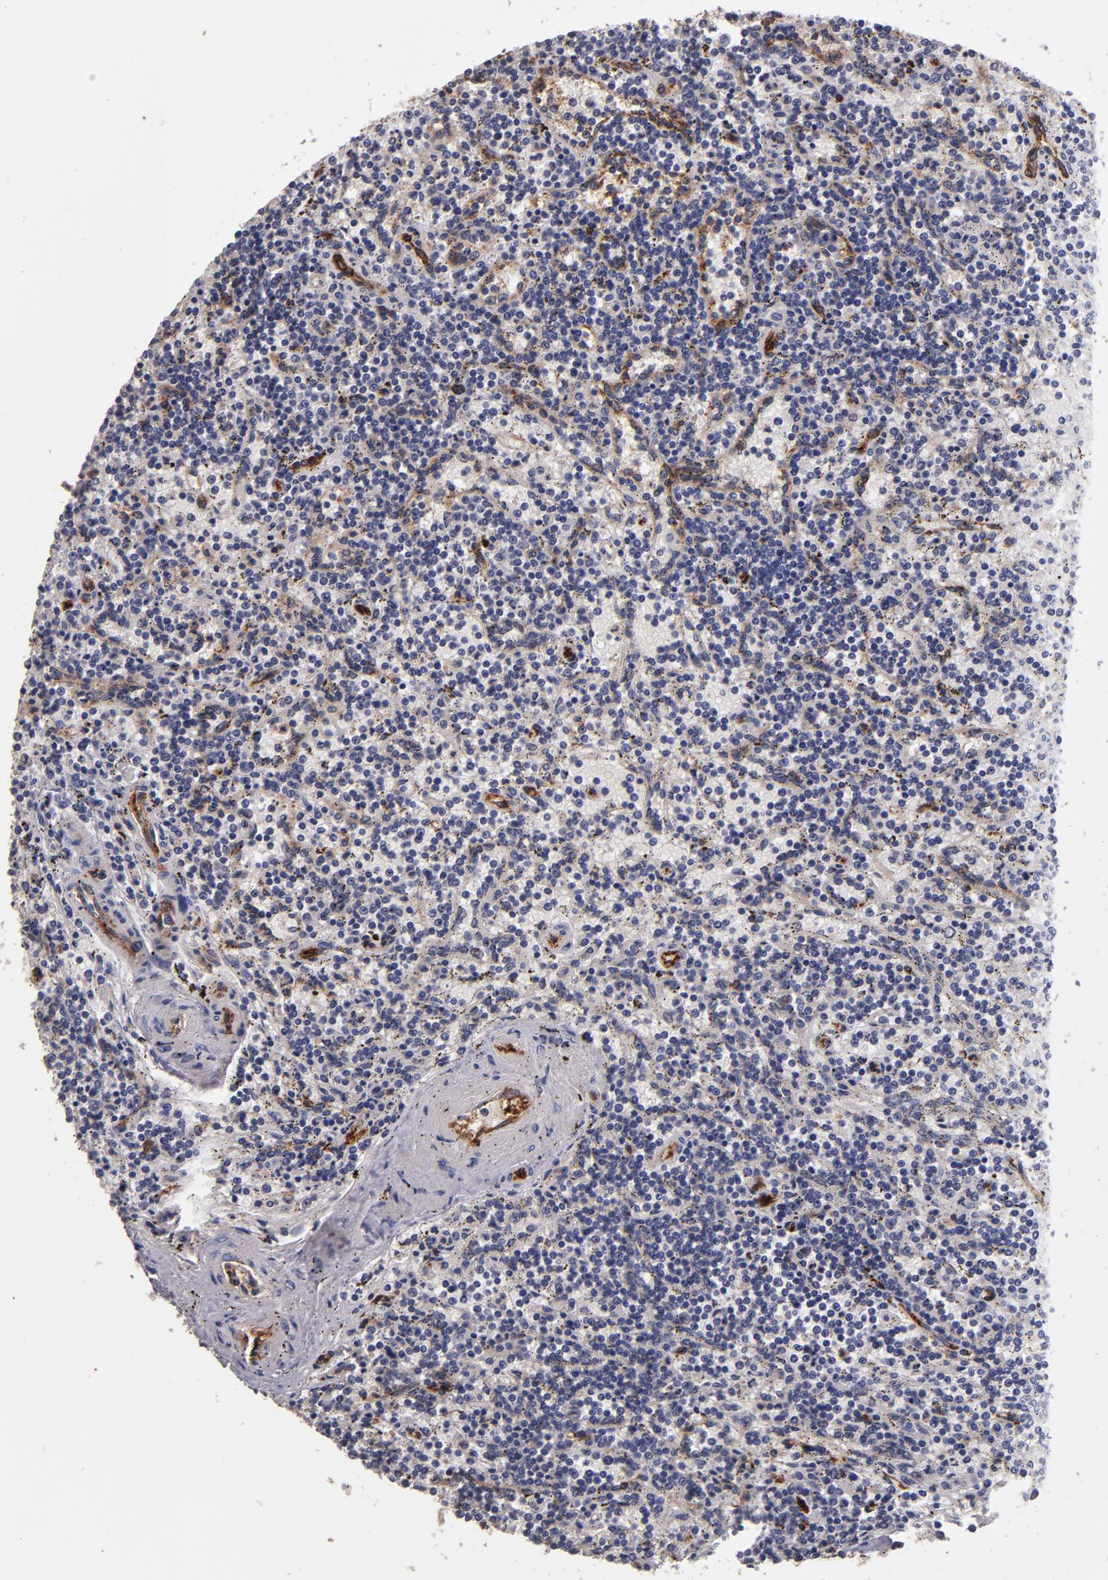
{"staining": {"intensity": "negative", "quantity": "none", "location": "none"}, "tissue": "lymphoma", "cell_type": "Tumor cells", "image_type": "cancer", "snomed": [{"axis": "morphology", "description": "Malignant lymphoma, non-Hodgkin's type, Low grade"}, {"axis": "topography", "description": "Spleen"}], "caption": "Tumor cells are negative for brown protein staining in lymphoma.", "gene": "CLDN5", "patient": {"sex": "male", "age": 73}}